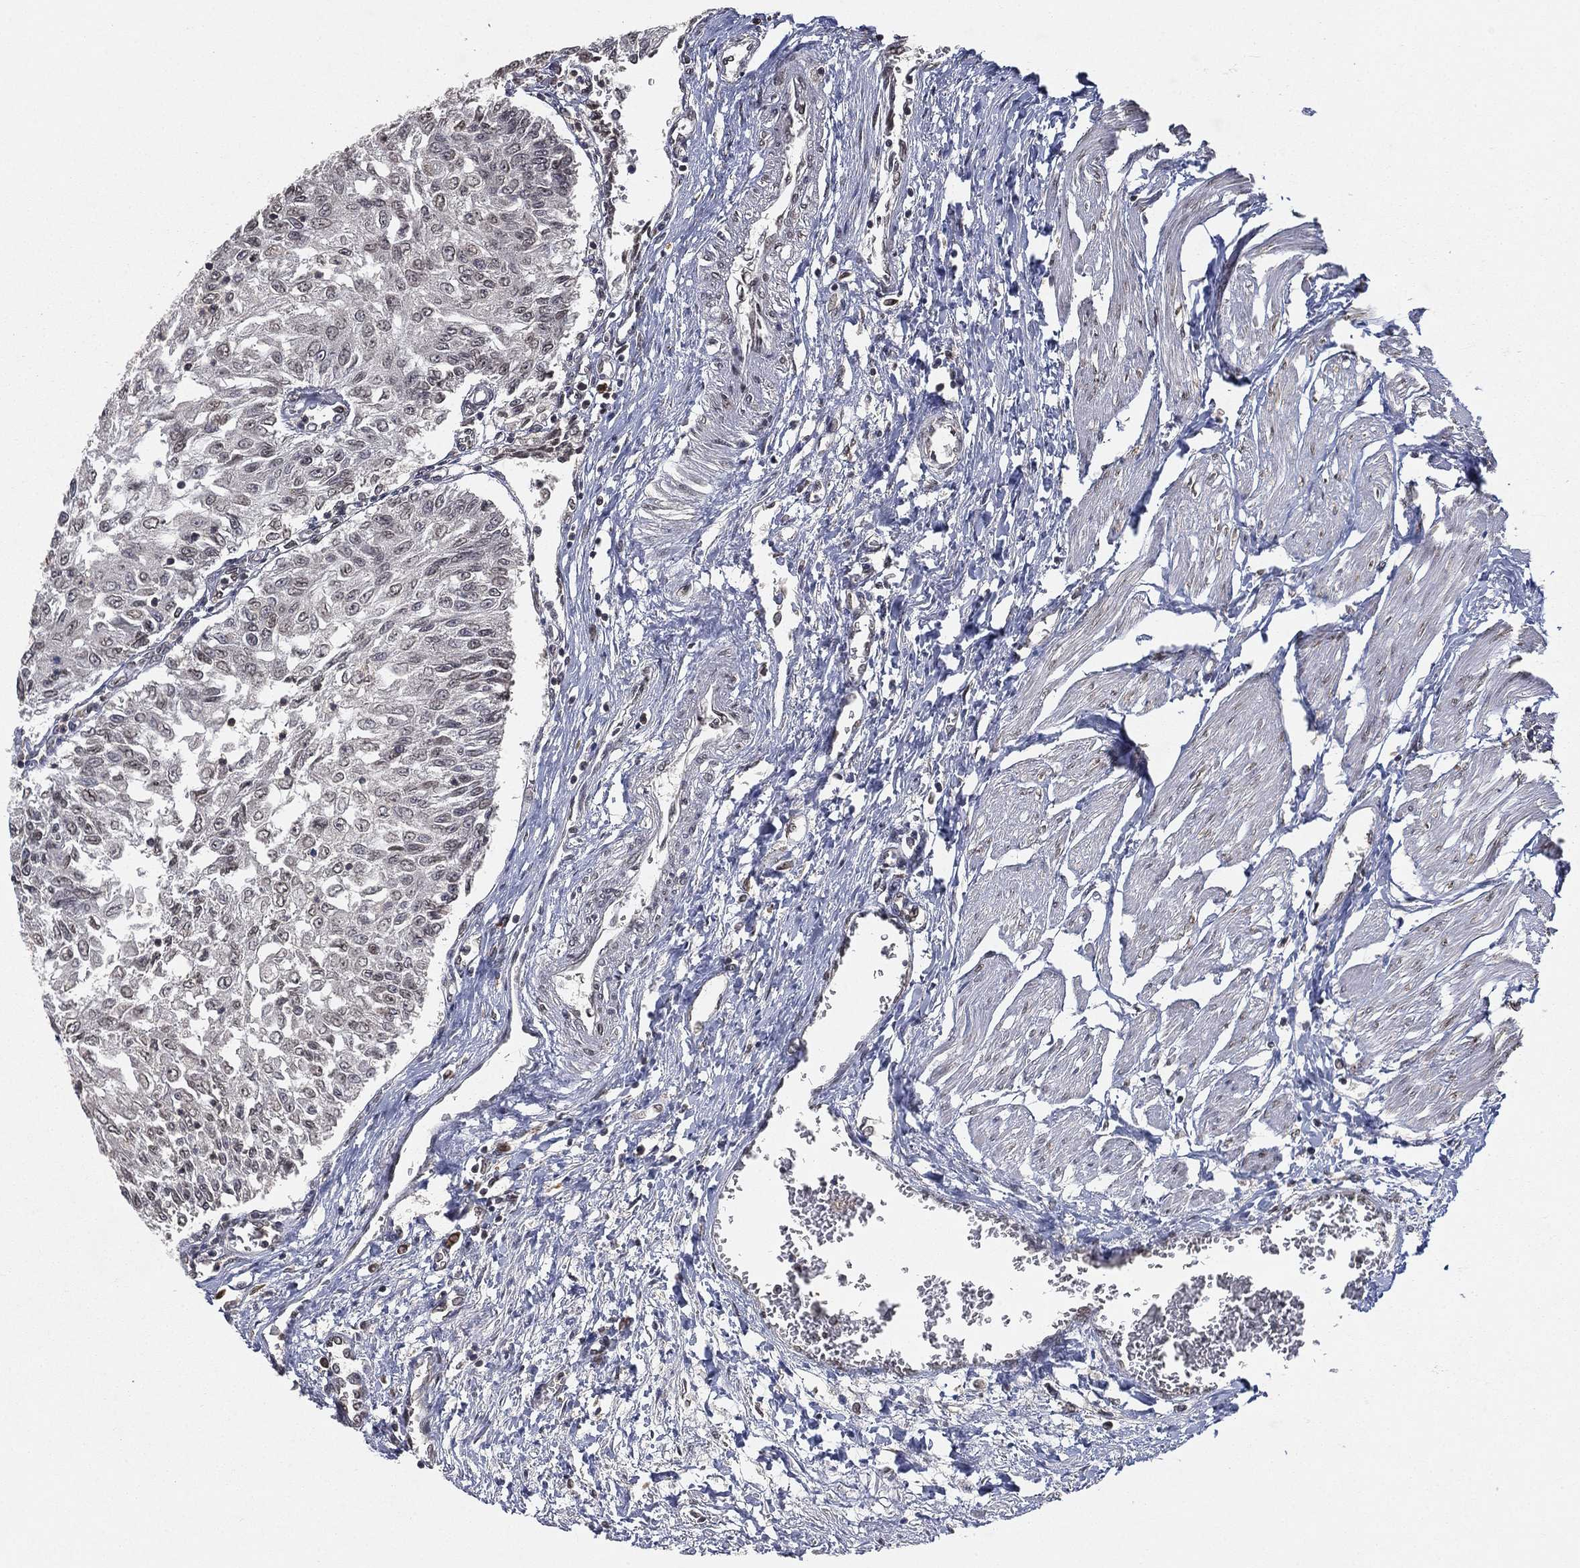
{"staining": {"intensity": "weak", "quantity": ">75%", "location": "nuclear"}, "tissue": "urothelial cancer", "cell_type": "Tumor cells", "image_type": "cancer", "snomed": [{"axis": "morphology", "description": "Urothelial carcinoma, Low grade"}, {"axis": "topography", "description": "Urinary bladder"}], "caption": "Brown immunohistochemical staining in human low-grade urothelial carcinoma exhibits weak nuclear positivity in approximately >75% of tumor cells. The protein is shown in brown color, while the nuclei are stained blue.", "gene": "UBA5", "patient": {"sex": "male", "age": 78}}